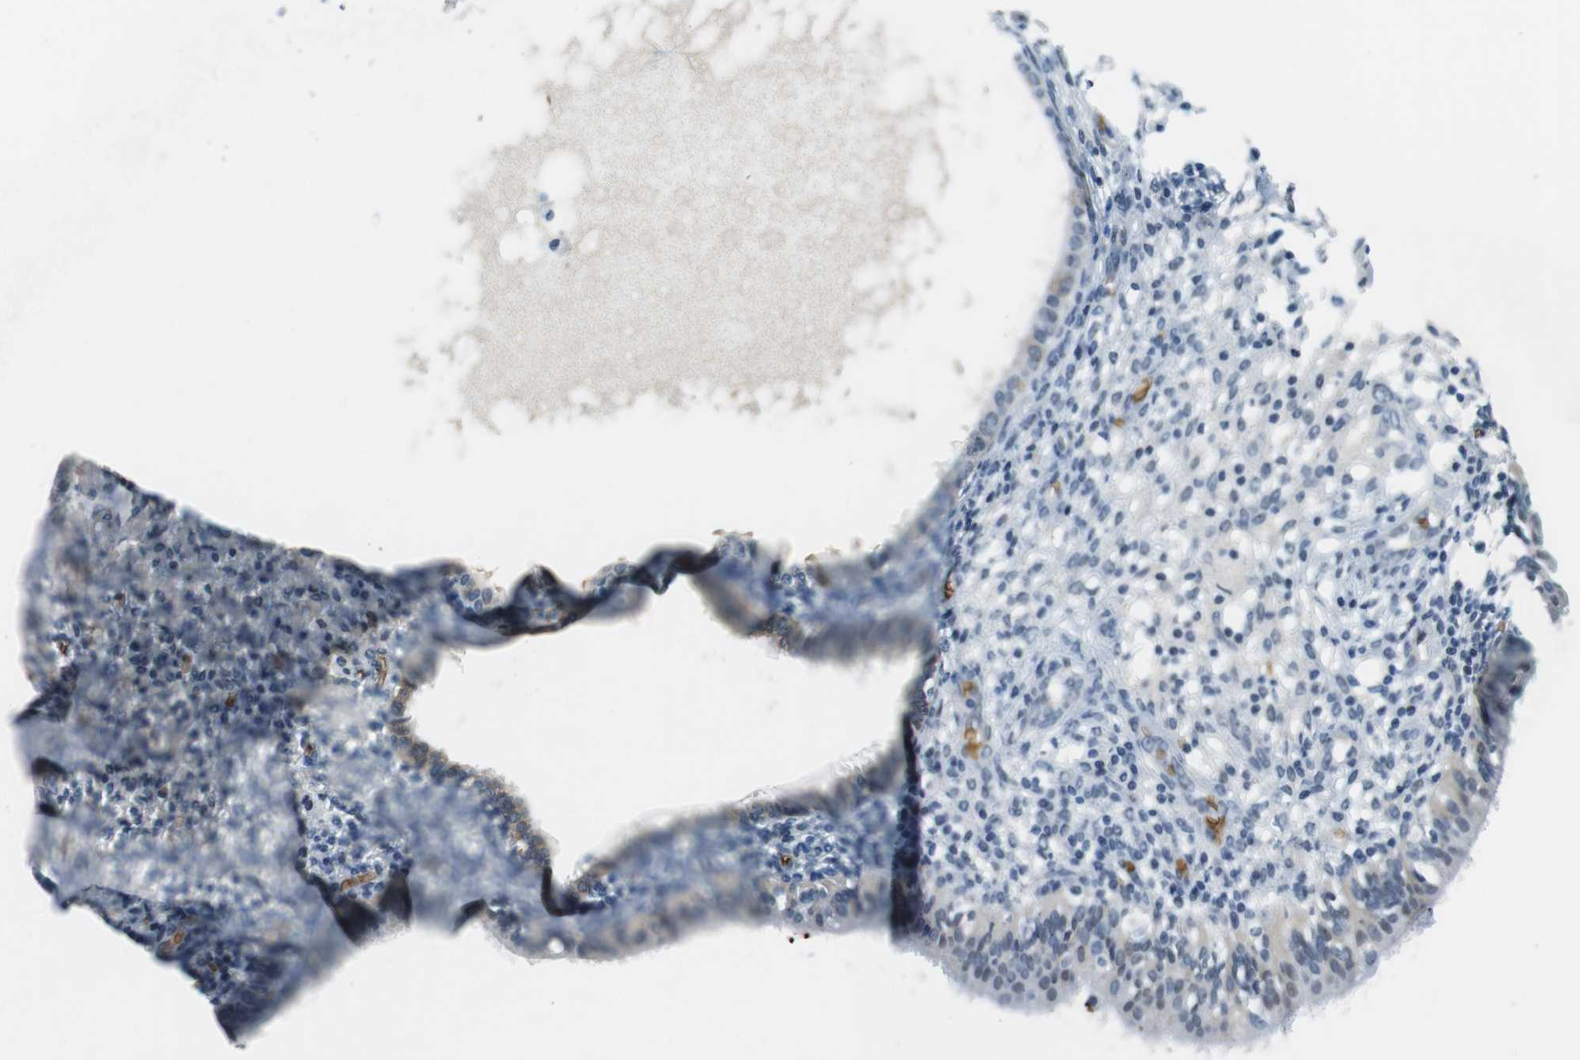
{"staining": {"intensity": "negative", "quantity": "none", "location": "none"}, "tissue": "endometrium", "cell_type": "Cells in endometrial stroma", "image_type": "normal", "snomed": [{"axis": "morphology", "description": "Normal tissue, NOS"}, {"axis": "topography", "description": "Endometrium"}], "caption": "The photomicrograph exhibits no staining of cells in endometrial stroma in normal endometrium. (Stains: DAB immunohistochemistry (IHC) with hematoxylin counter stain, Microscopy: brightfield microscopy at high magnification).", "gene": "SLC4A1", "patient": {"sex": "female", "age": 61}}